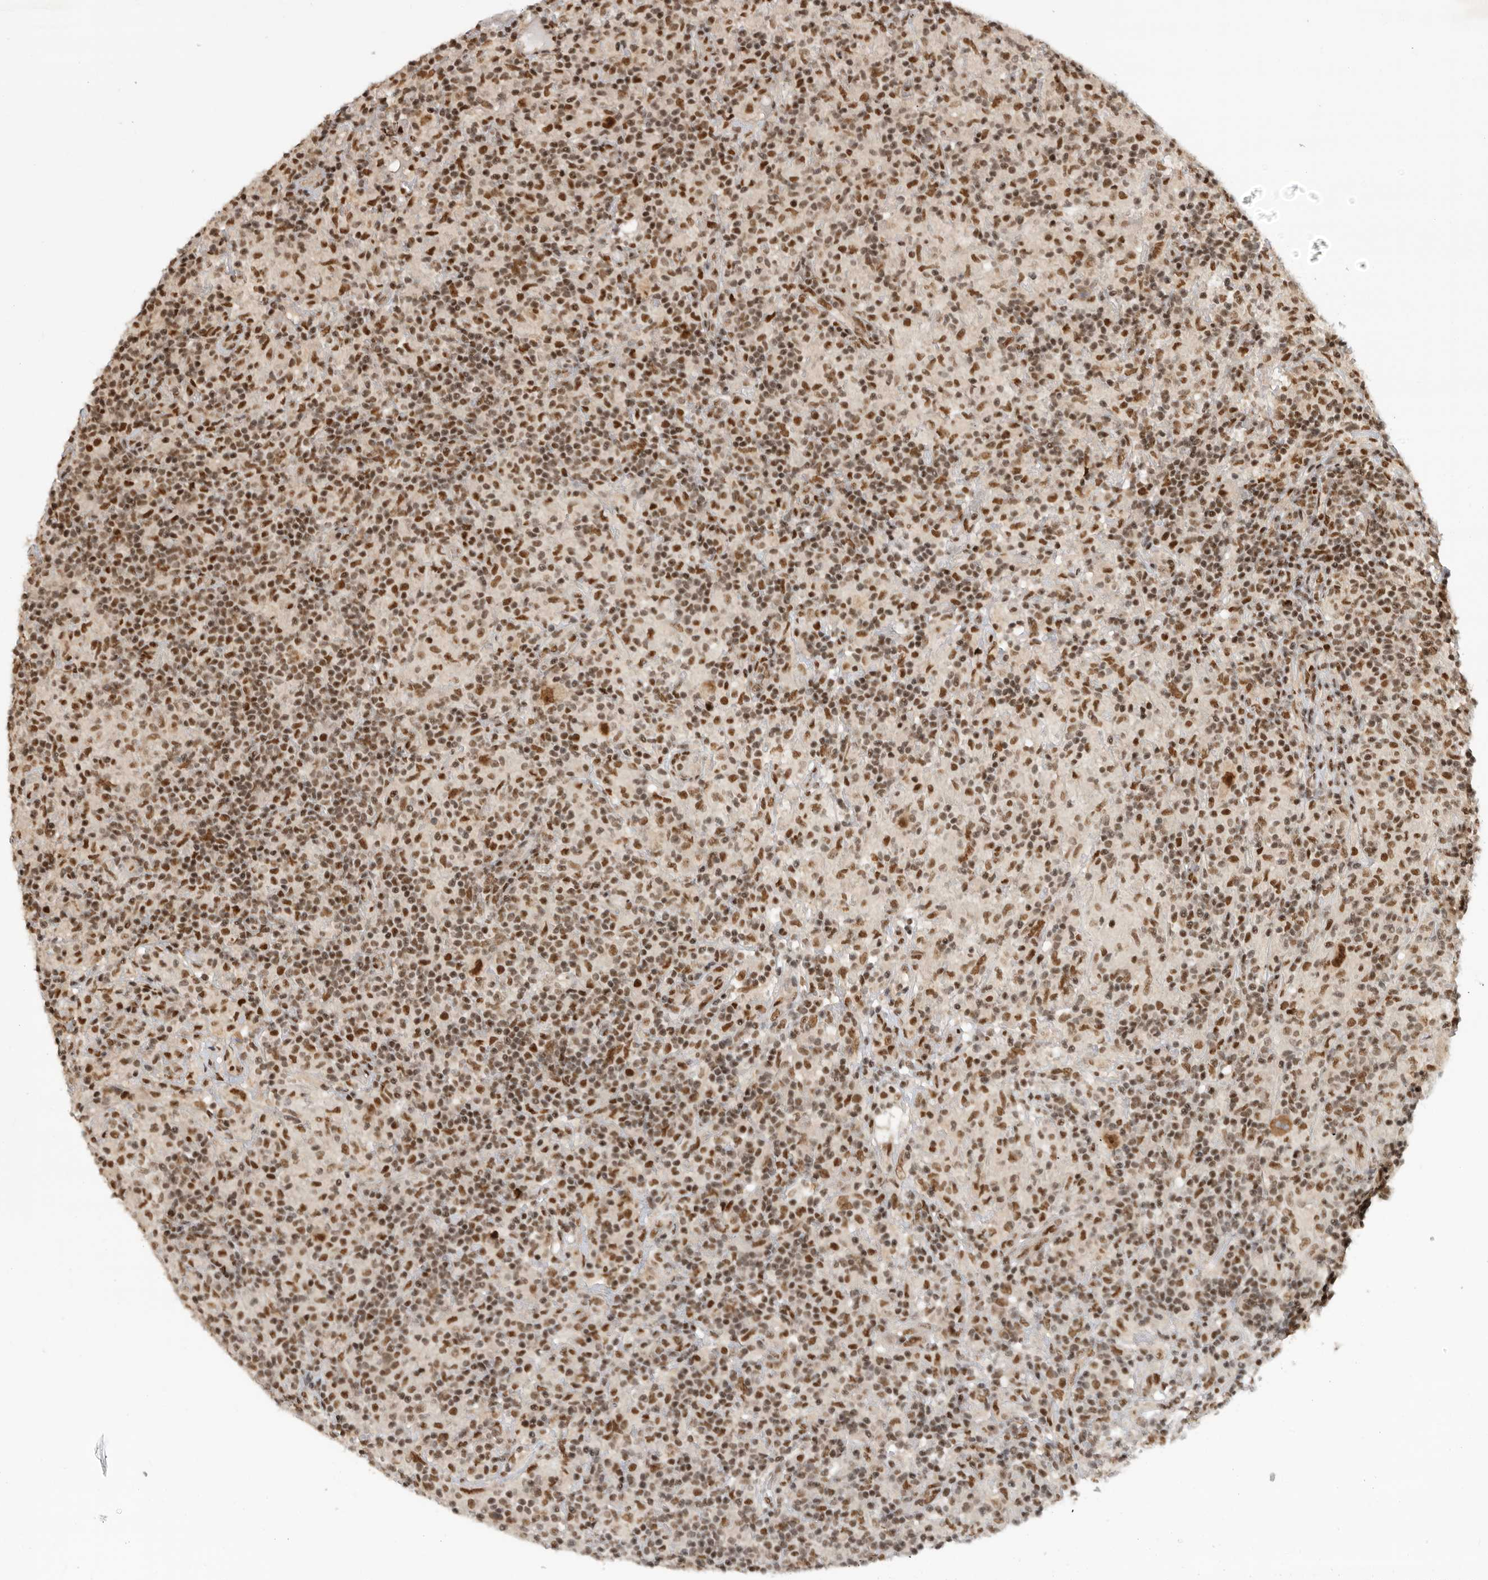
{"staining": {"intensity": "strong", "quantity": ">75%", "location": "nuclear"}, "tissue": "lymphoma", "cell_type": "Tumor cells", "image_type": "cancer", "snomed": [{"axis": "morphology", "description": "Hodgkin's disease, NOS"}, {"axis": "topography", "description": "Lymph node"}], "caption": "The immunohistochemical stain highlights strong nuclear expression in tumor cells of Hodgkin's disease tissue.", "gene": "ZNF830", "patient": {"sex": "male", "age": 70}}